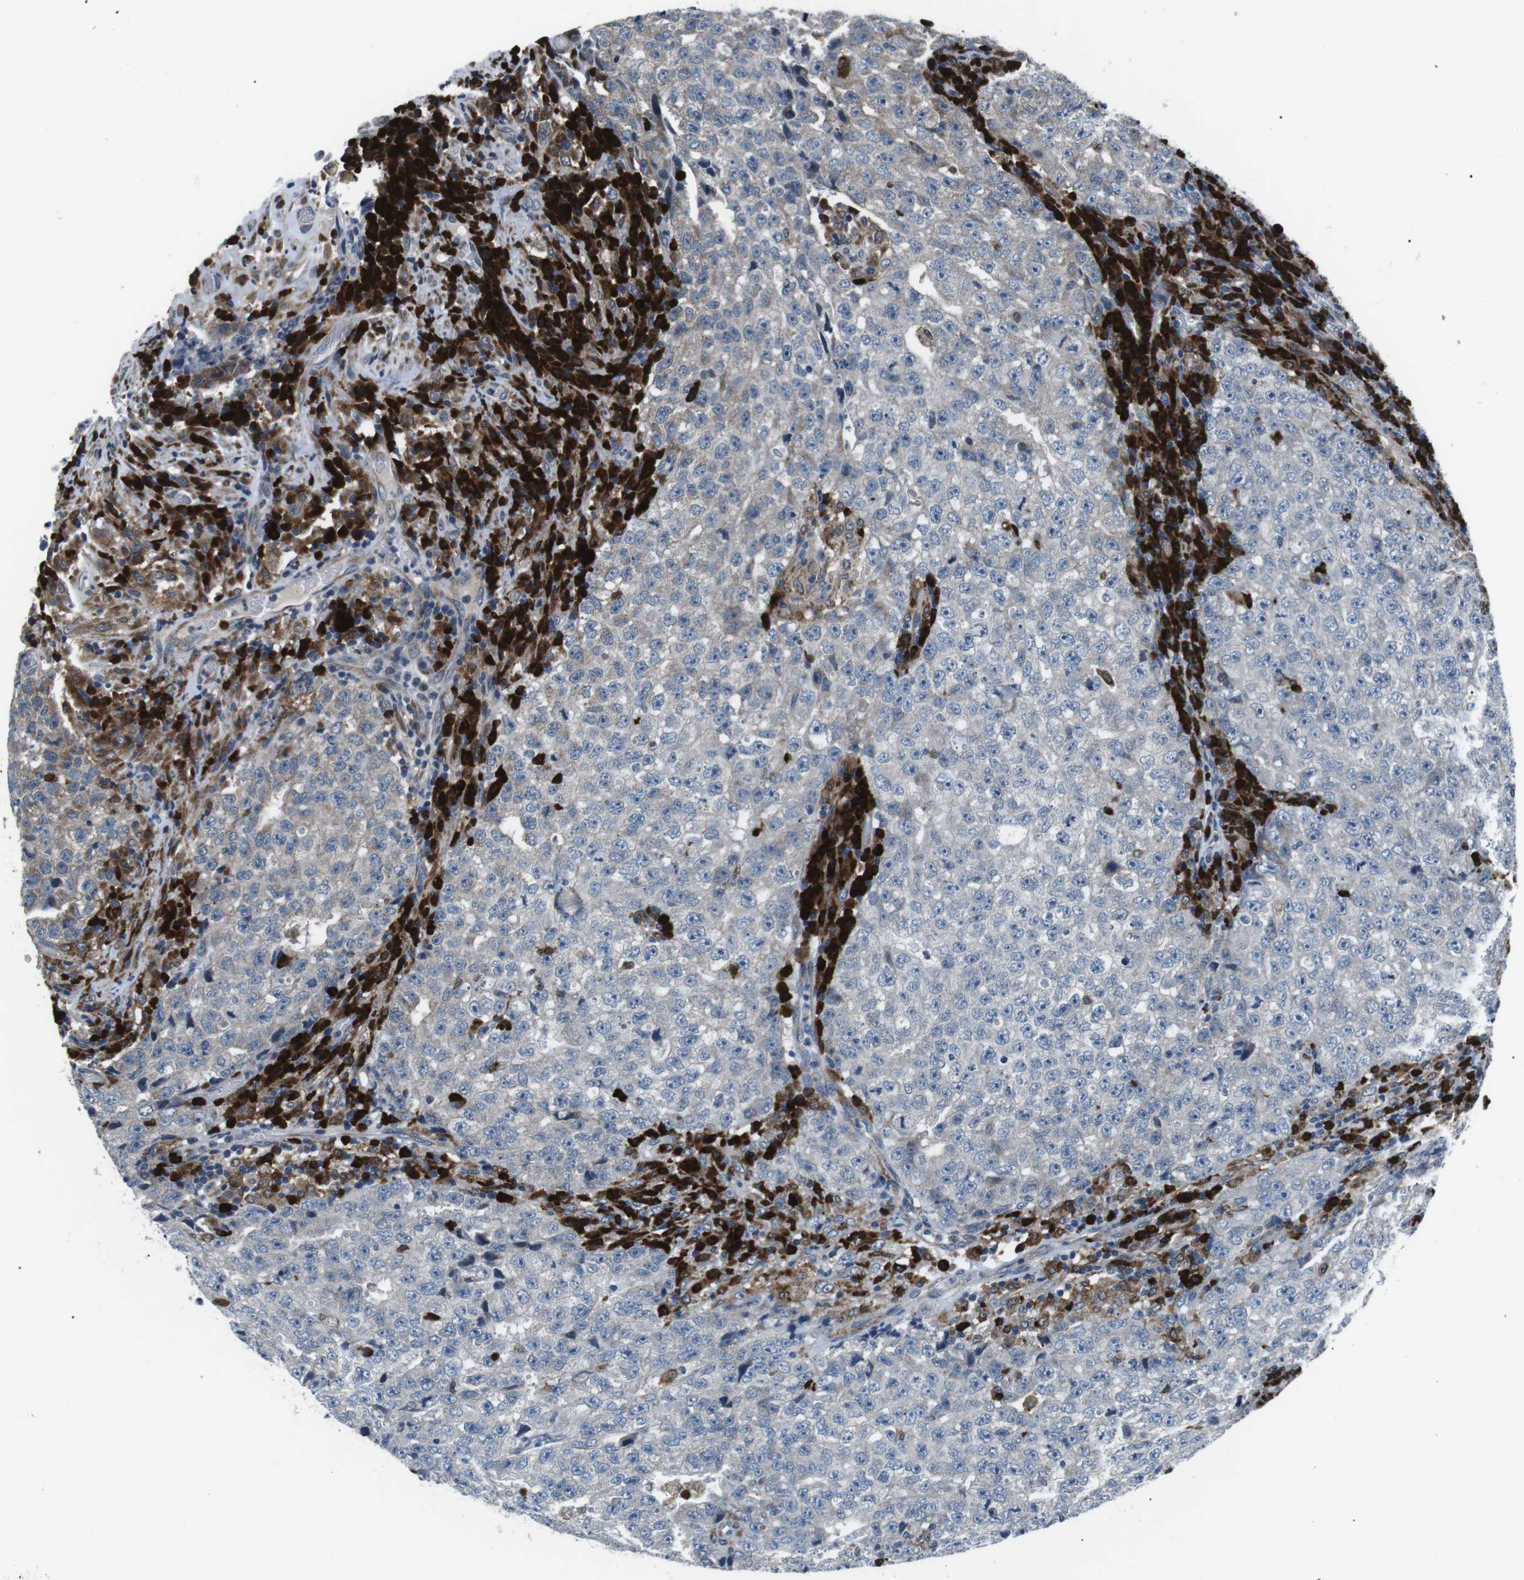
{"staining": {"intensity": "weak", "quantity": "<25%", "location": "cytoplasmic/membranous"}, "tissue": "testis cancer", "cell_type": "Tumor cells", "image_type": "cancer", "snomed": [{"axis": "morphology", "description": "Necrosis, NOS"}, {"axis": "morphology", "description": "Carcinoma, Embryonal, NOS"}, {"axis": "topography", "description": "Testis"}], "caption": "Human testis embryonal carcinoma stained for a protein using immunohistochemistry (IHC) shows no positivity in tumor cells.", "gene": "BLNK", "patient": {"sex": "male", "age": 19}}